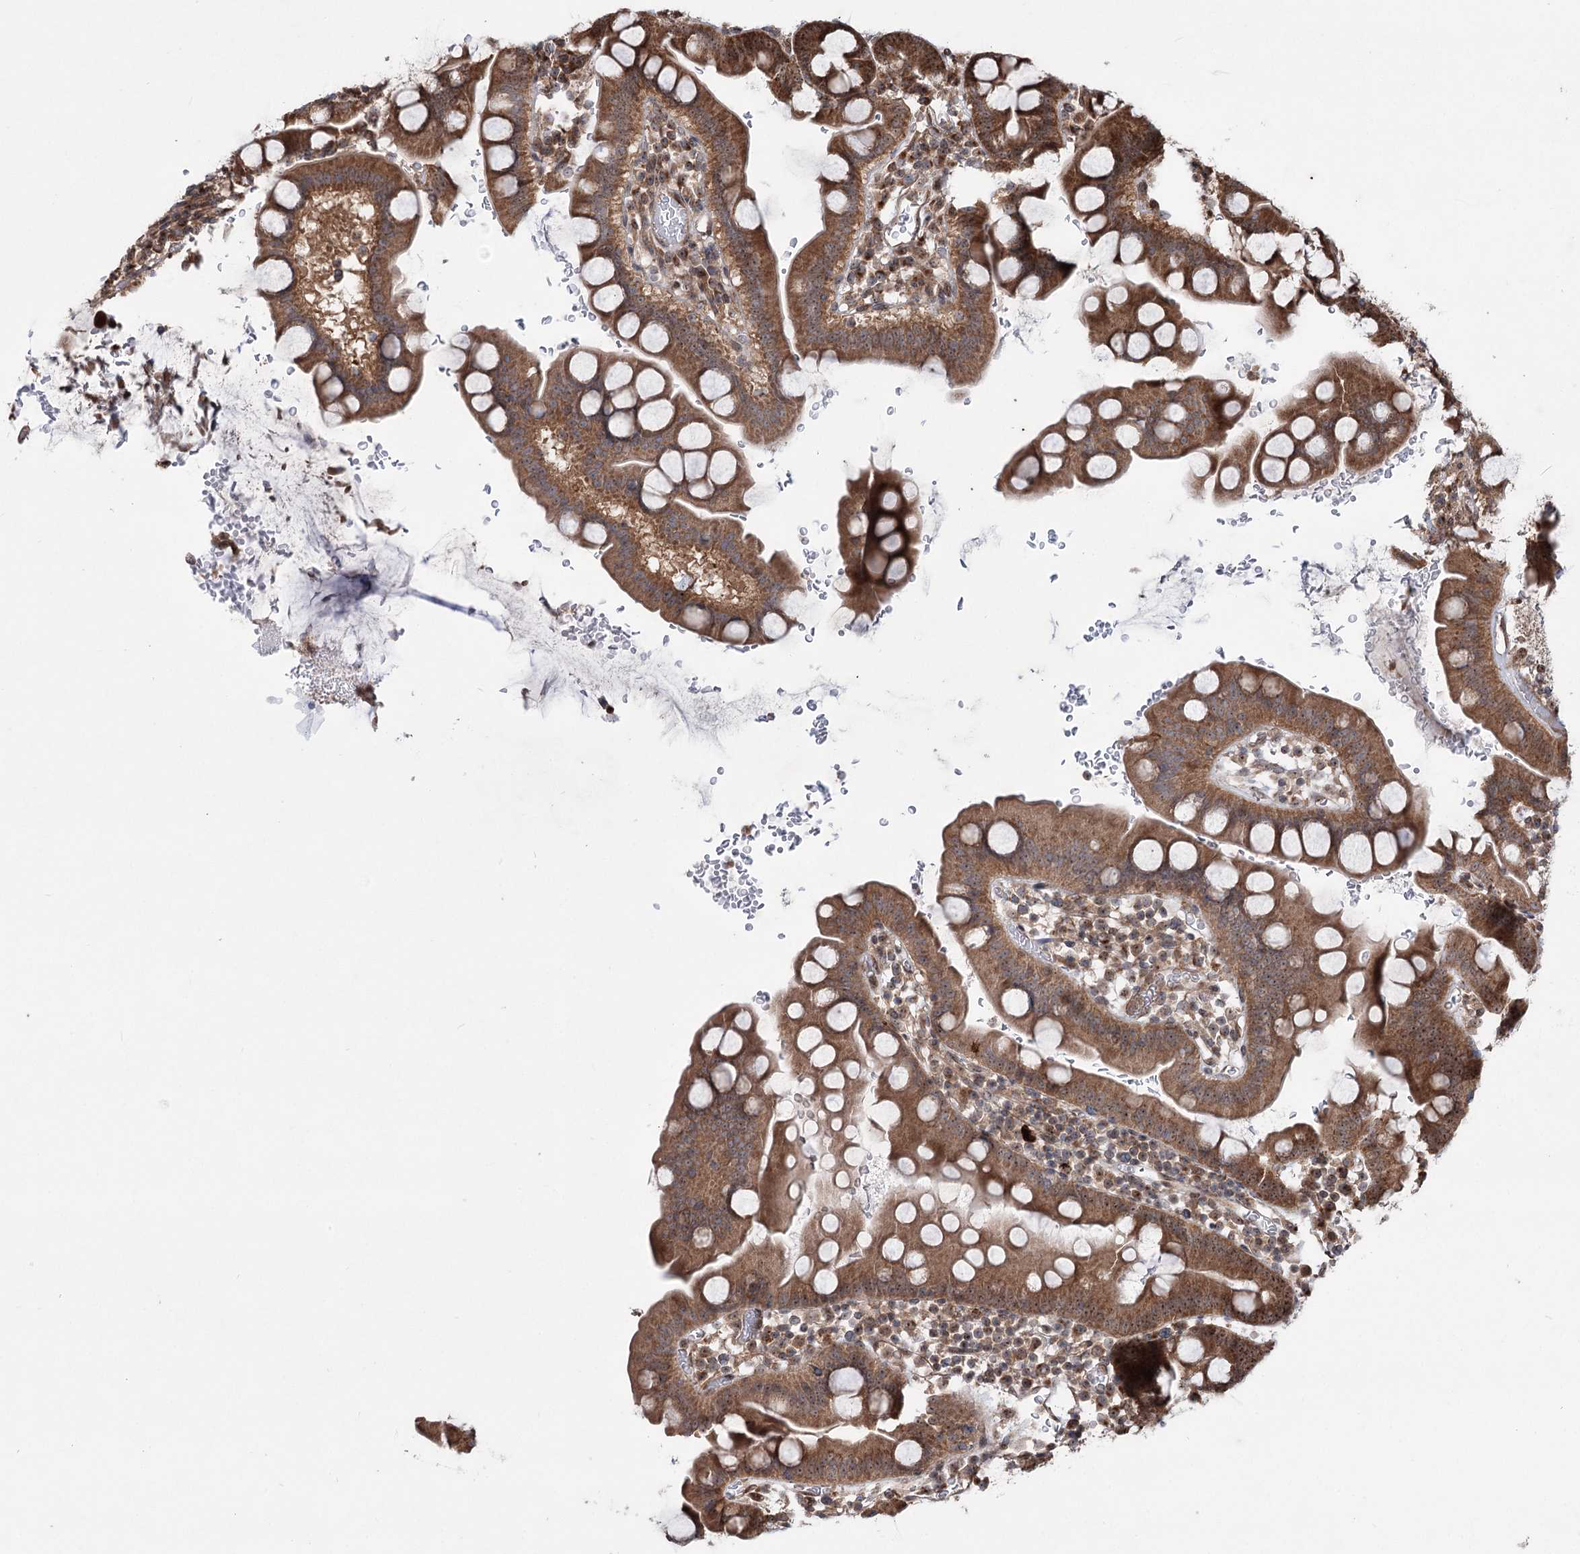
{"staining": {"intensity": "moderate", "quantity": ">75%", "location": "cytoplasmic/membranous"}, "tissue": "small intestine", "cell_type": "Glandular cells", "image_type": "normal", "snomed": [{"axis": "morphology", "description": "Normal tissue, NOS"}, {"axis": "topography", "description": "Stomach, upper"}, {"axis": "topography", "description": "Stomach, lower"}, {"axis": "topography", "description": "Small intestine"}], "caption": "A histopathology image of human small intestine stained for a protein reveals moderate cytoplasmic/membranous brown staining in glandular cells. Ihc stains the protein of interest in brown and the nuclei are stained blue.", "gene": "SERINC5", "patient": {"sex": "male", "age": 68}}